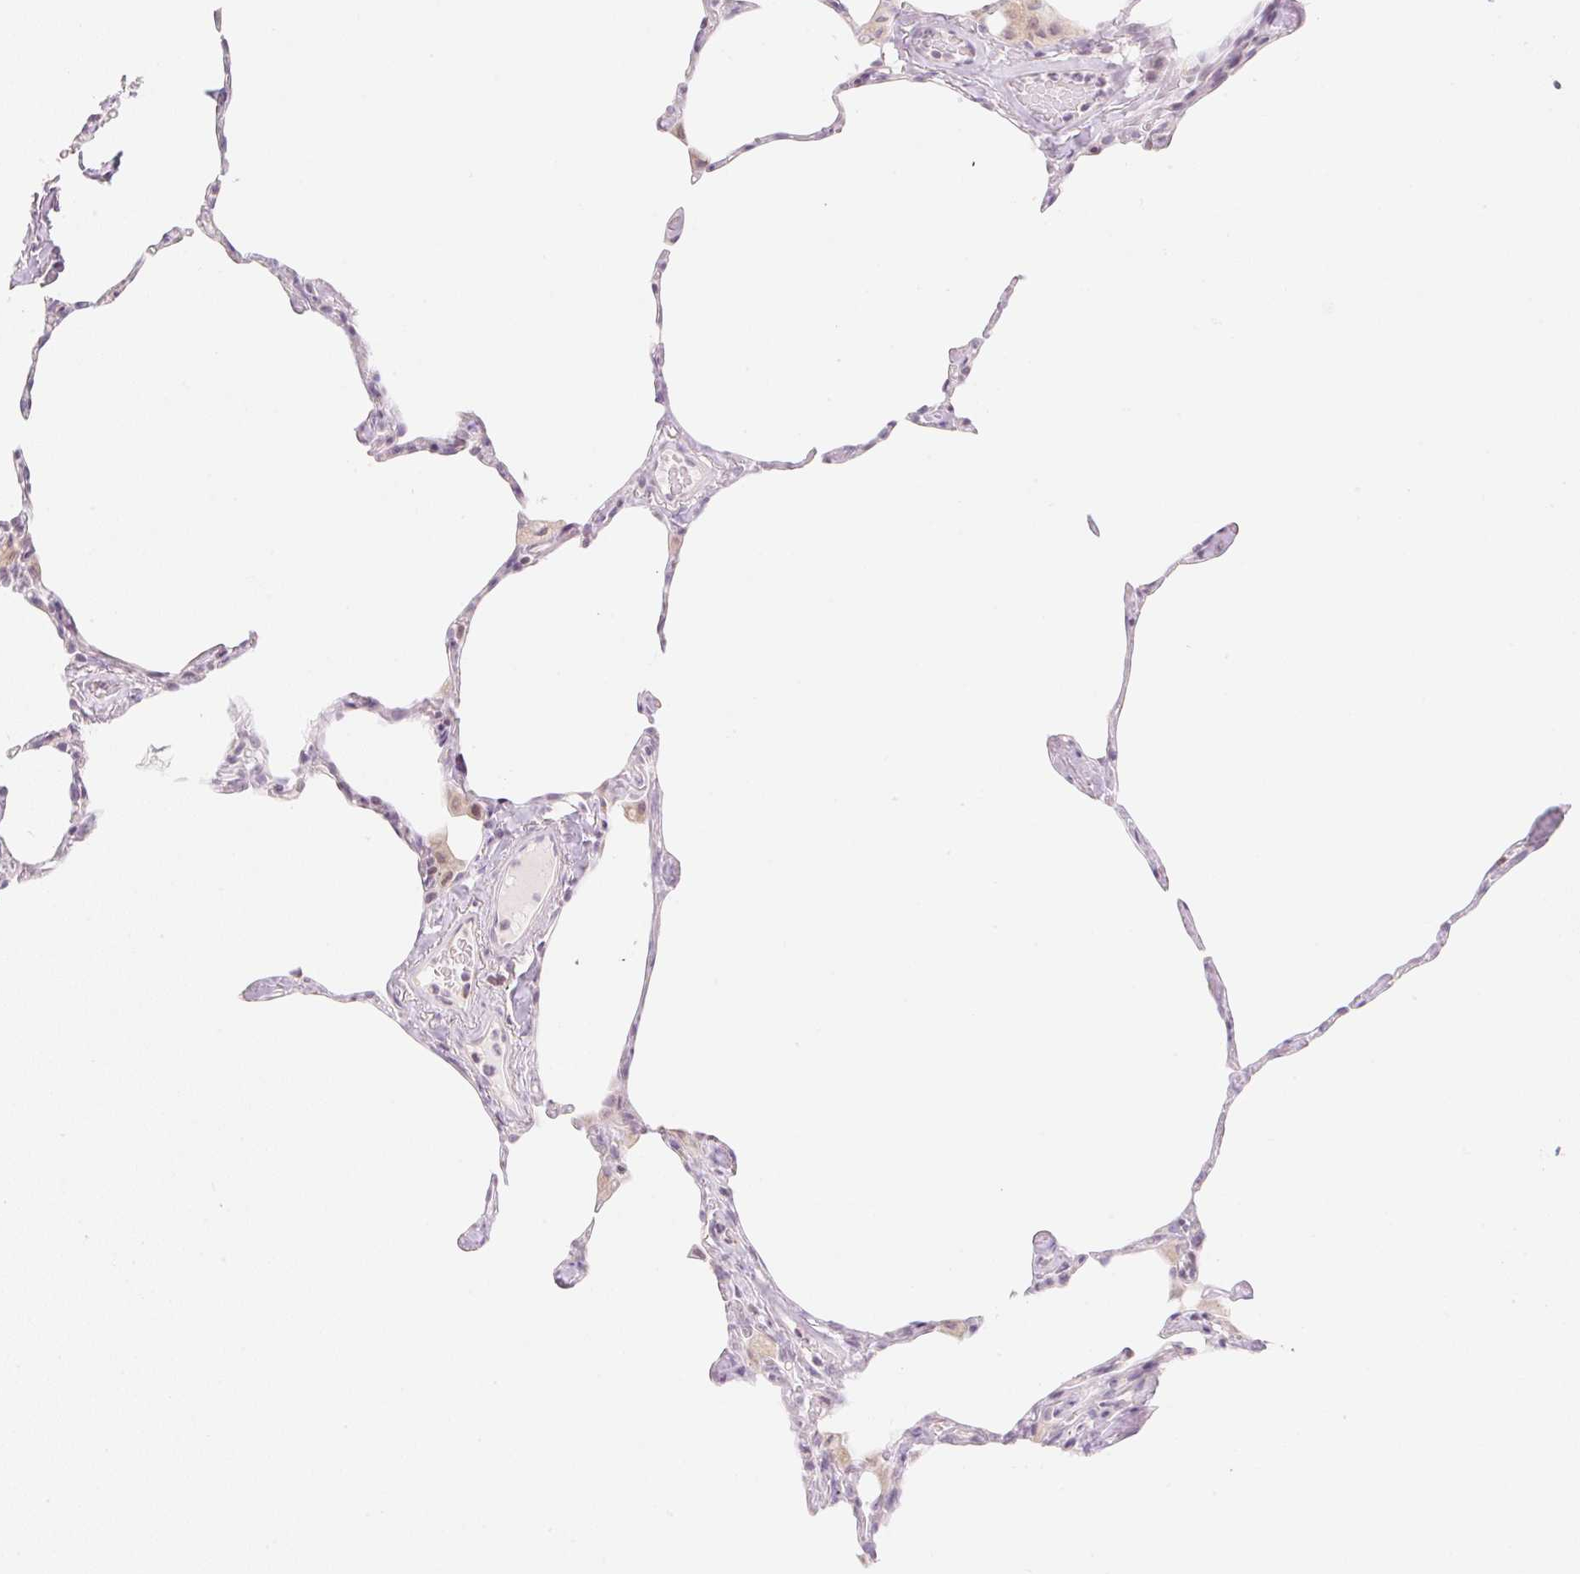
{"staining": {"intensity": "negative", "quantity": "none", "location": "none"}, "tissue": "lung", "cell_type": "Alveolar cells", "image_type": "normal", "snomed": [{"axis": "morphology", "description": "Normal tissue, NOS"}, {"axis": "topography", "description": "Lung"}], "caption": "IHC micrograph of normal lung: lung stained with DAB displays no significant protein expression in alveolar cells. (DAB (3,3'-diaminobenzidine) immunohistochemistry, high magnification).", "gene": "CASKIN1", "patient": {"sex": "male", "age": 65}}